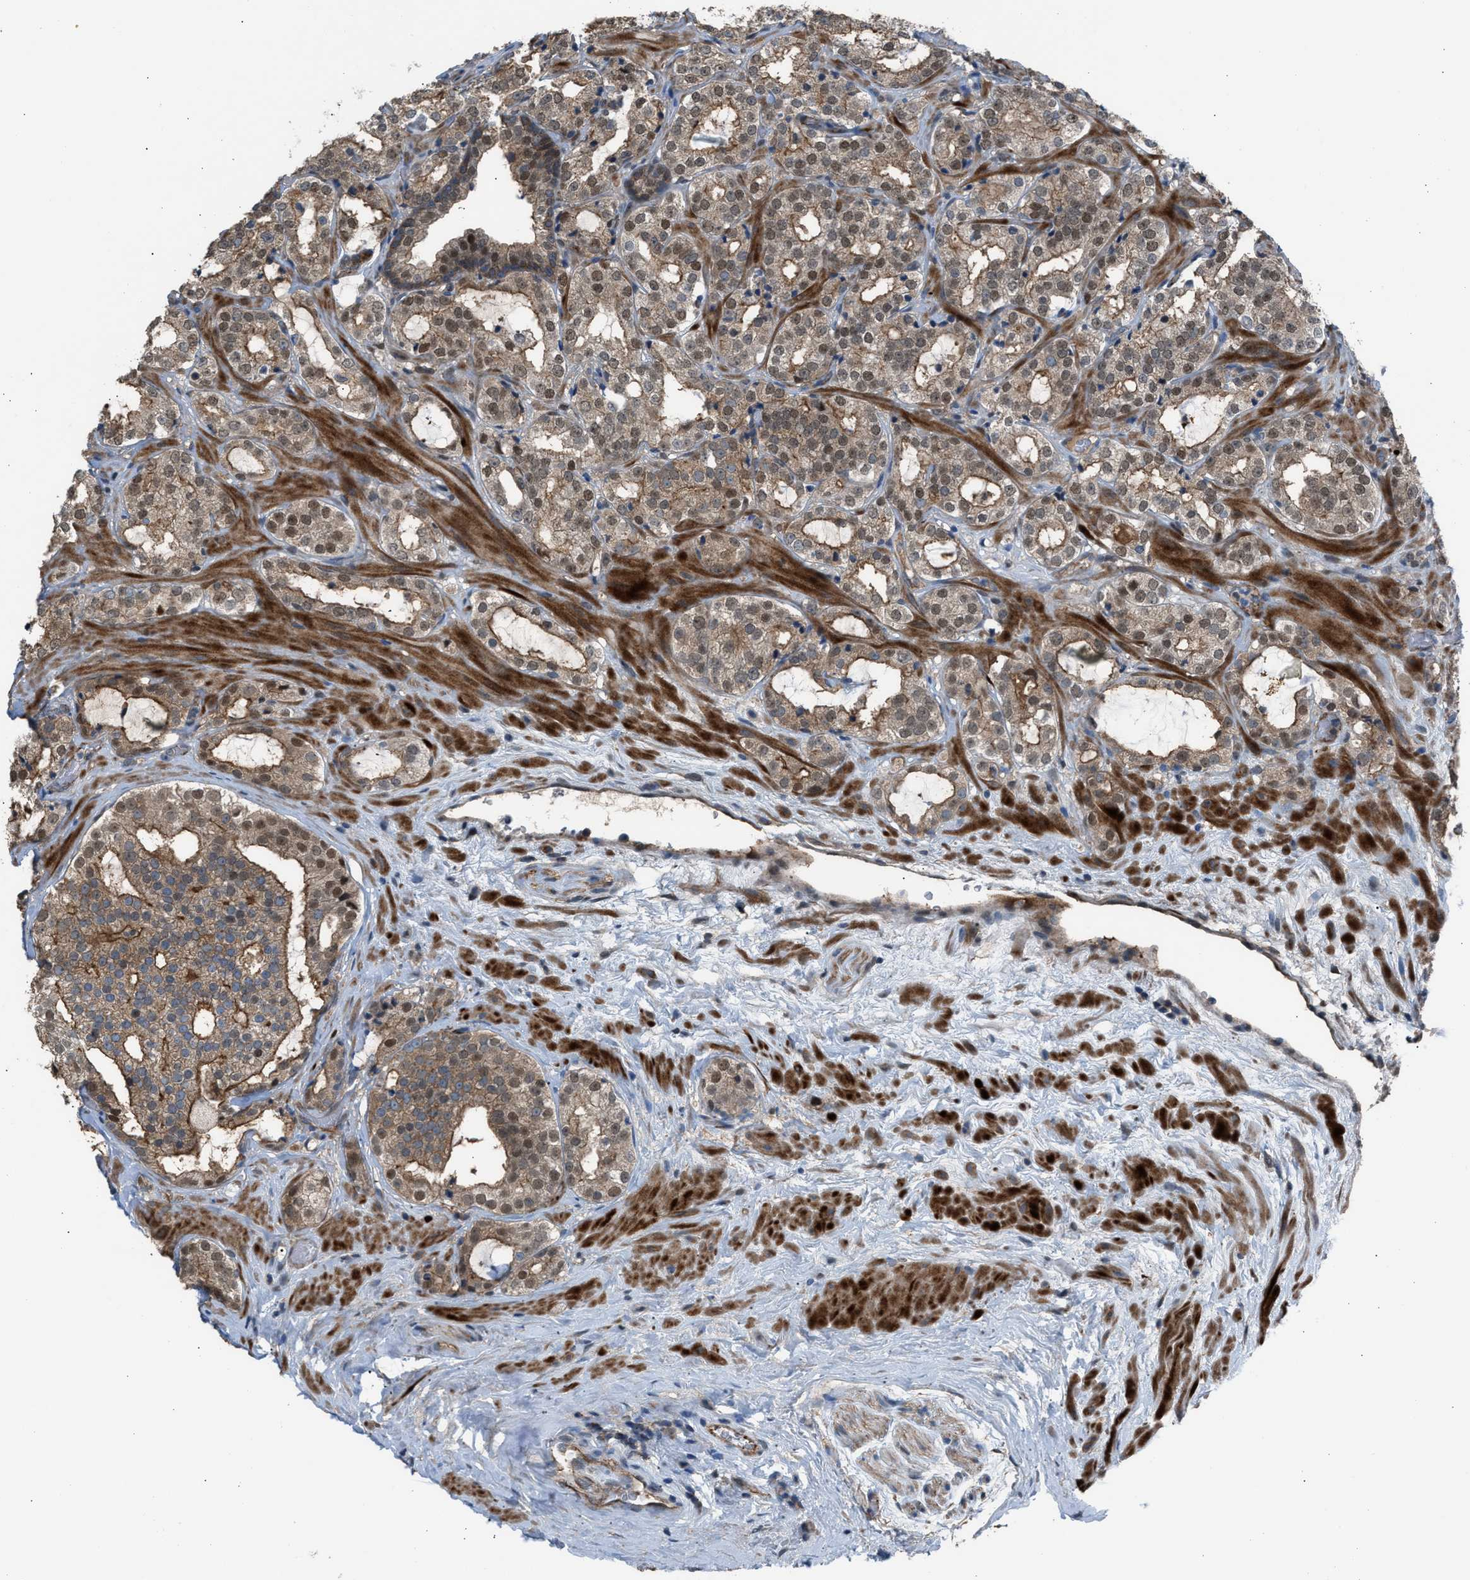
{"staining": {"intensity": "moderate", "quantity": ">75%", "location": "cytoplasmic/membranous,nuclear"}, "tissue": "prostate cancer", "cell_type": "Tumor cells", "image_type": "cancer", "snomed": [{"axis": "morphology", "description": "Adenocarcinoma, High grade"}, {"axis": "topography", "description": "Prostate"}], "caption": "IHC image of prostate cancer (adenocarcinoma (high-grade)) stained for a protein (brown), which exhibits medium levels of moderate cytoplasmic/membranous and nuclear staining in approximately >75% of tumor cells.", "gene": "CRTC1", "patient": {"sex": "male", "age": 64}}